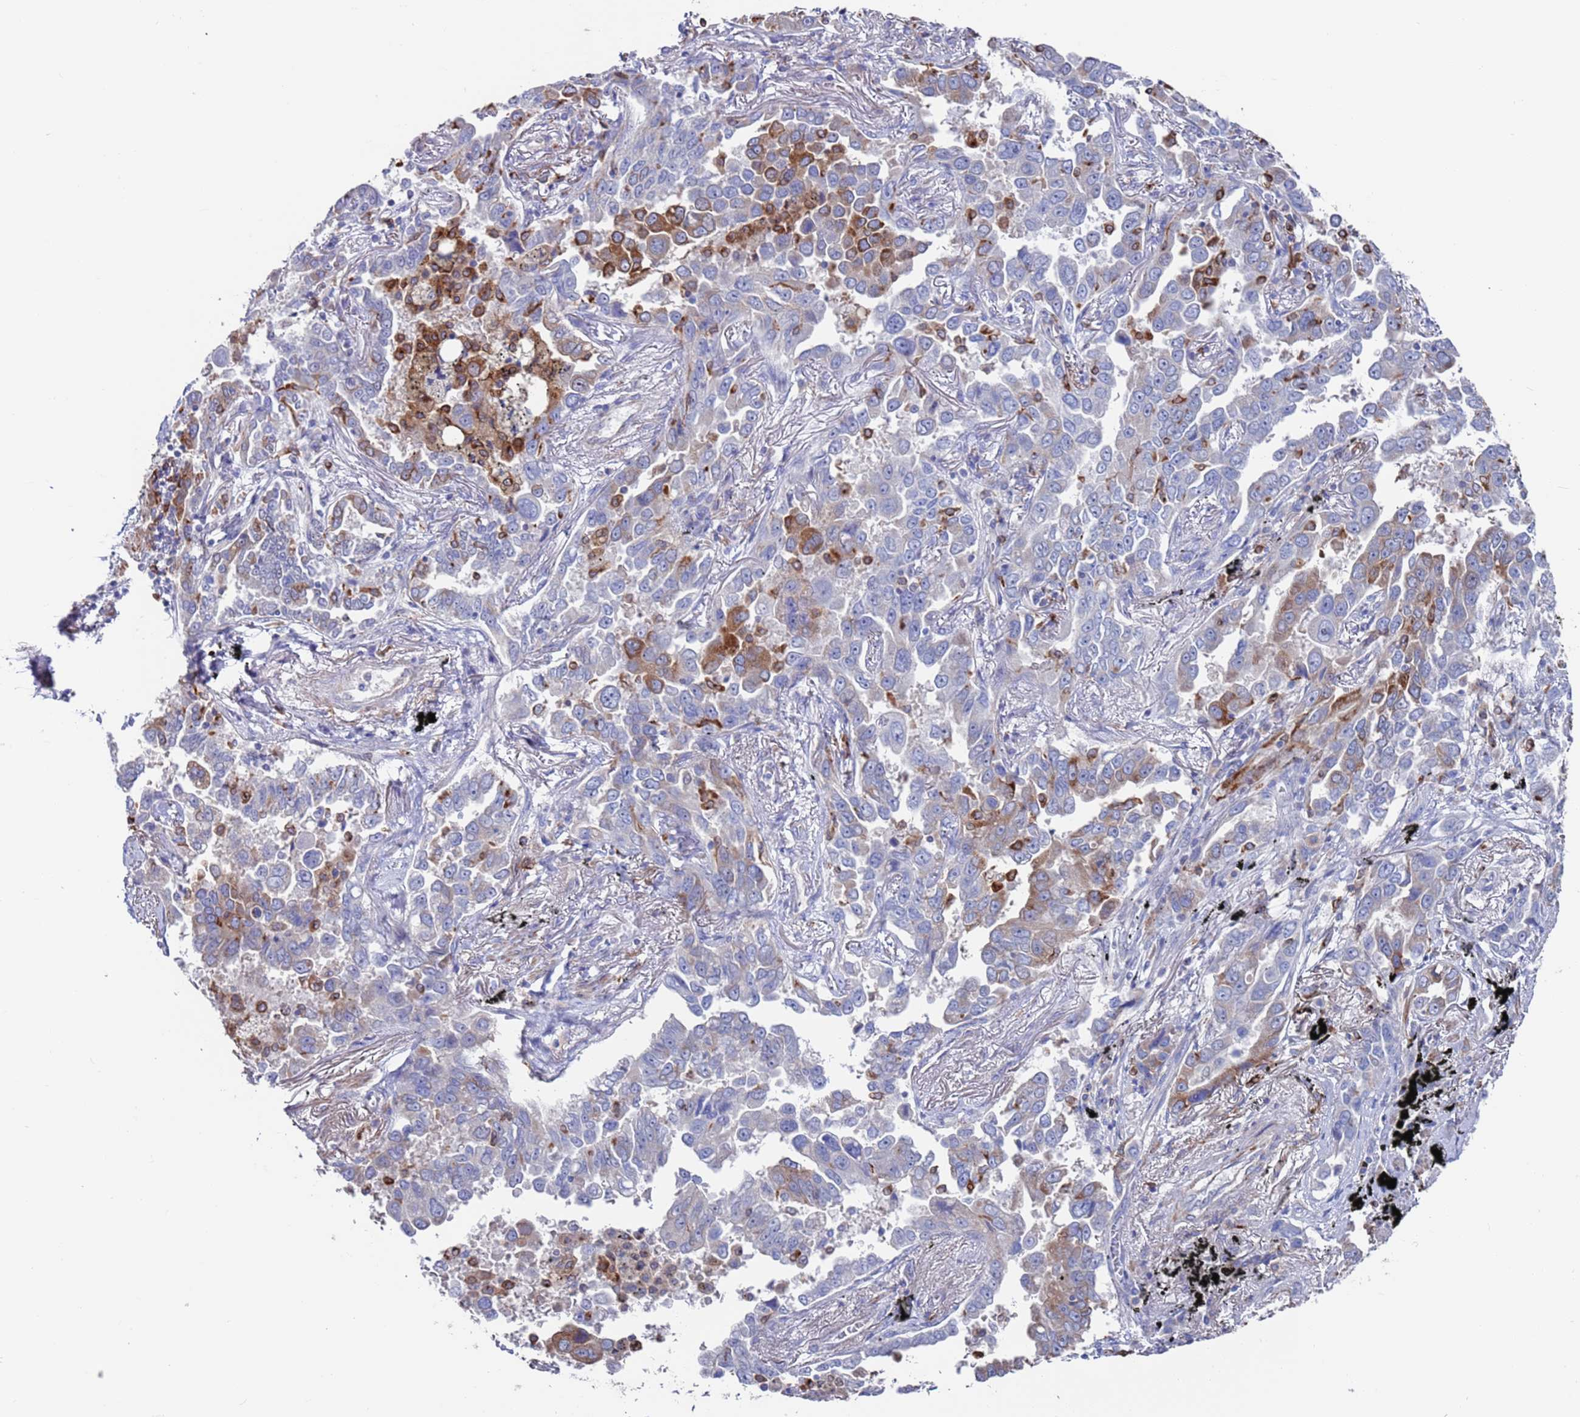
{"staining": {"intensity": "moderate", "quantity": "<25%", "location": "cytoplasmic/membranous"}, "tissue": "lung cancer", "cell_type": "Tumor cells", "image_type": "cancer", "snomed": [{"axis": "morphology", "description": "Adenocarcinoma, NOS"}, {"axis": "topography", "description": "Lung"}], "caption": "Immunohistochemistry of lung cancer reveals low levels of moderate cytoplasmic/membranous staining in about <25% of tumor cells.", "gene": "GREB1L", "patient": {"sex": "male", "age": 67}}